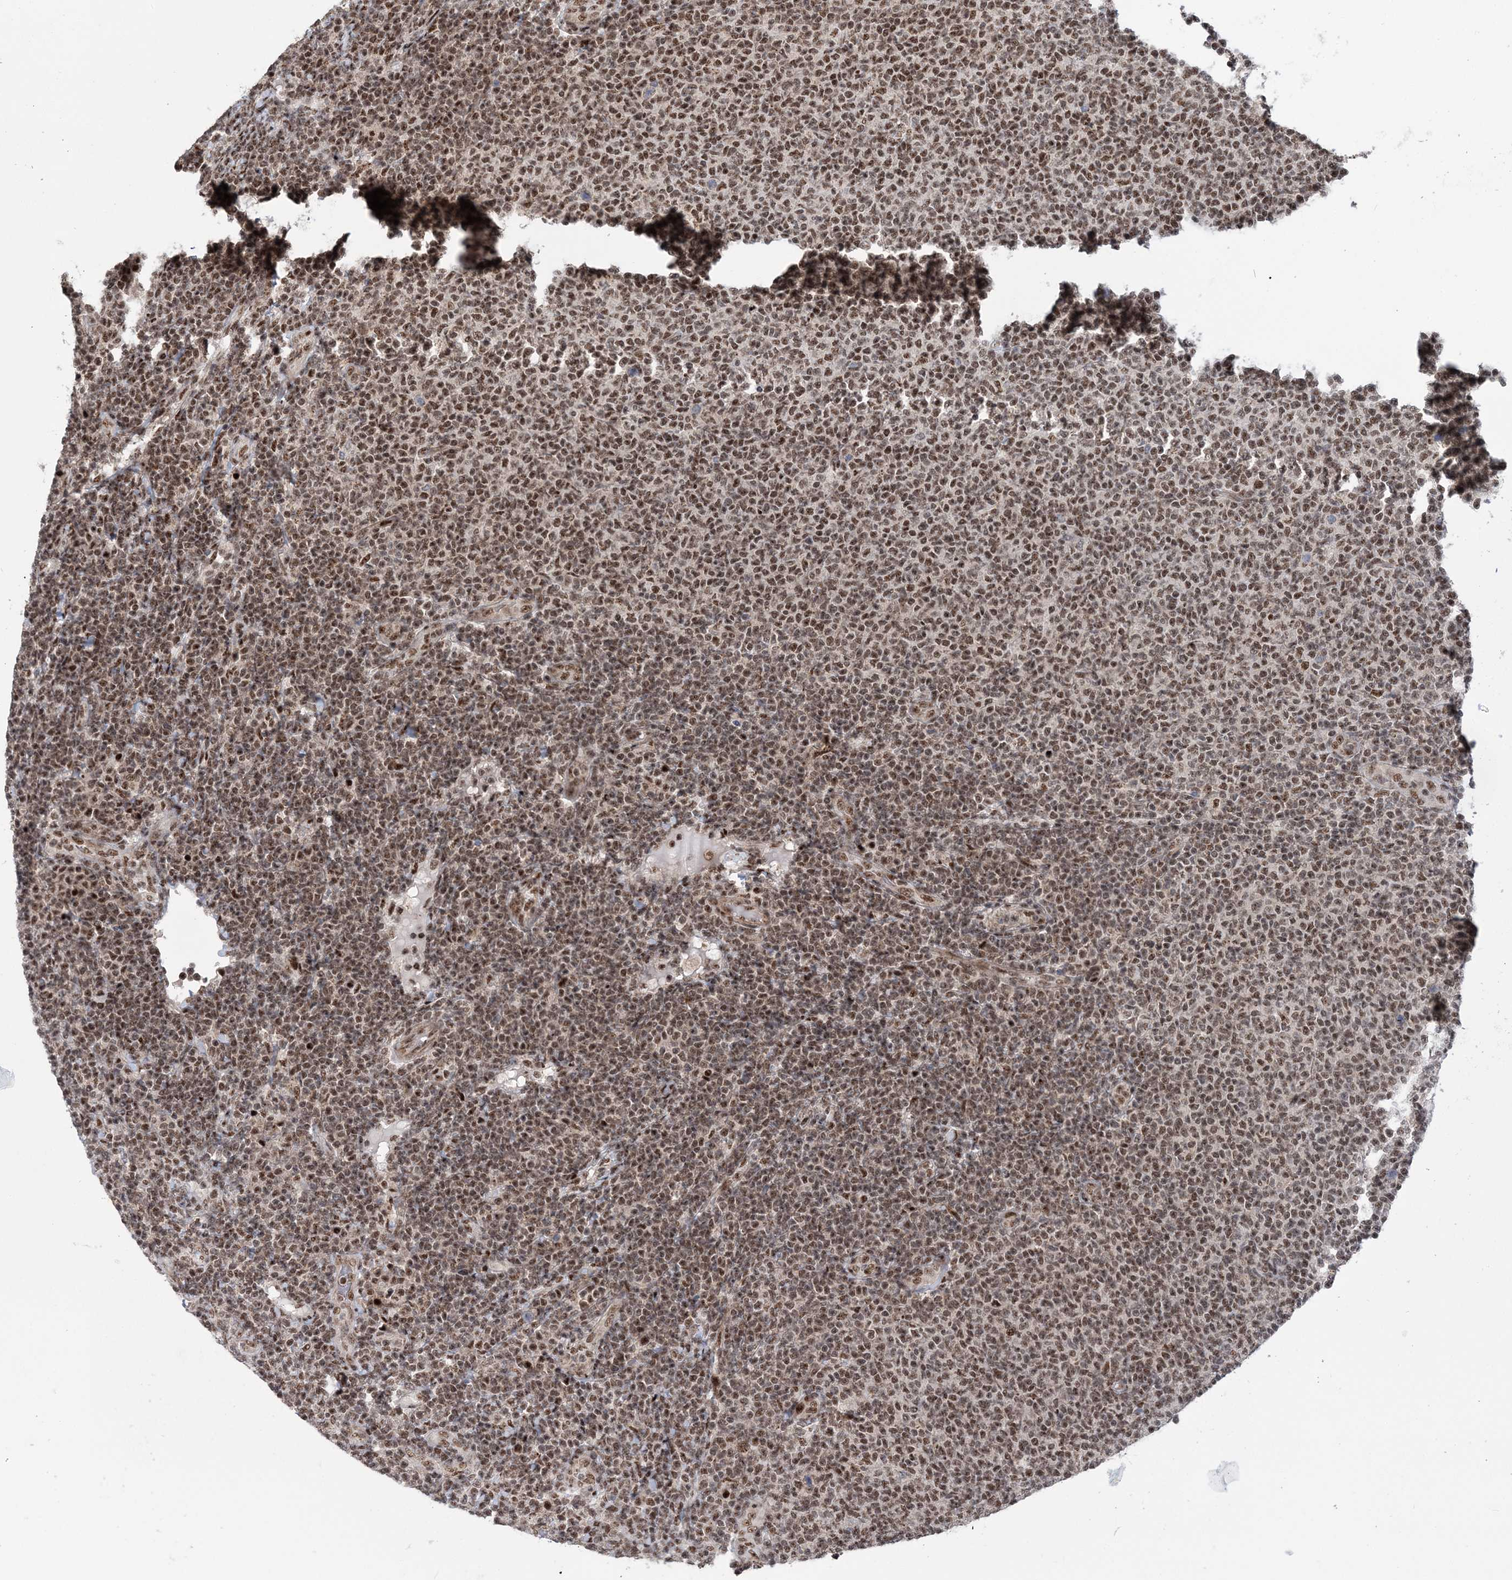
{"staining": {"intensity": "moderate", "quantity": ">75%", "location": "nuclear"}, "tissue": "lymphoma", "cell_type": "Tumor cells", "image_type": "cancer", "snomed": [{"axis": "morphology", "description": "Malignant lymphoma, non-Hodgkin's type, Low grade"}, {"axis": "topography", "description": "Lymph node"}], "caption": "Tumor cells demonstrate moderate nuclear positivity in about >75% of cells in low-grade malignant lymphoma, non-Hodgkin's type.", "gene": "TATDN2", "patient": {"sex": "male", "age": 66}}